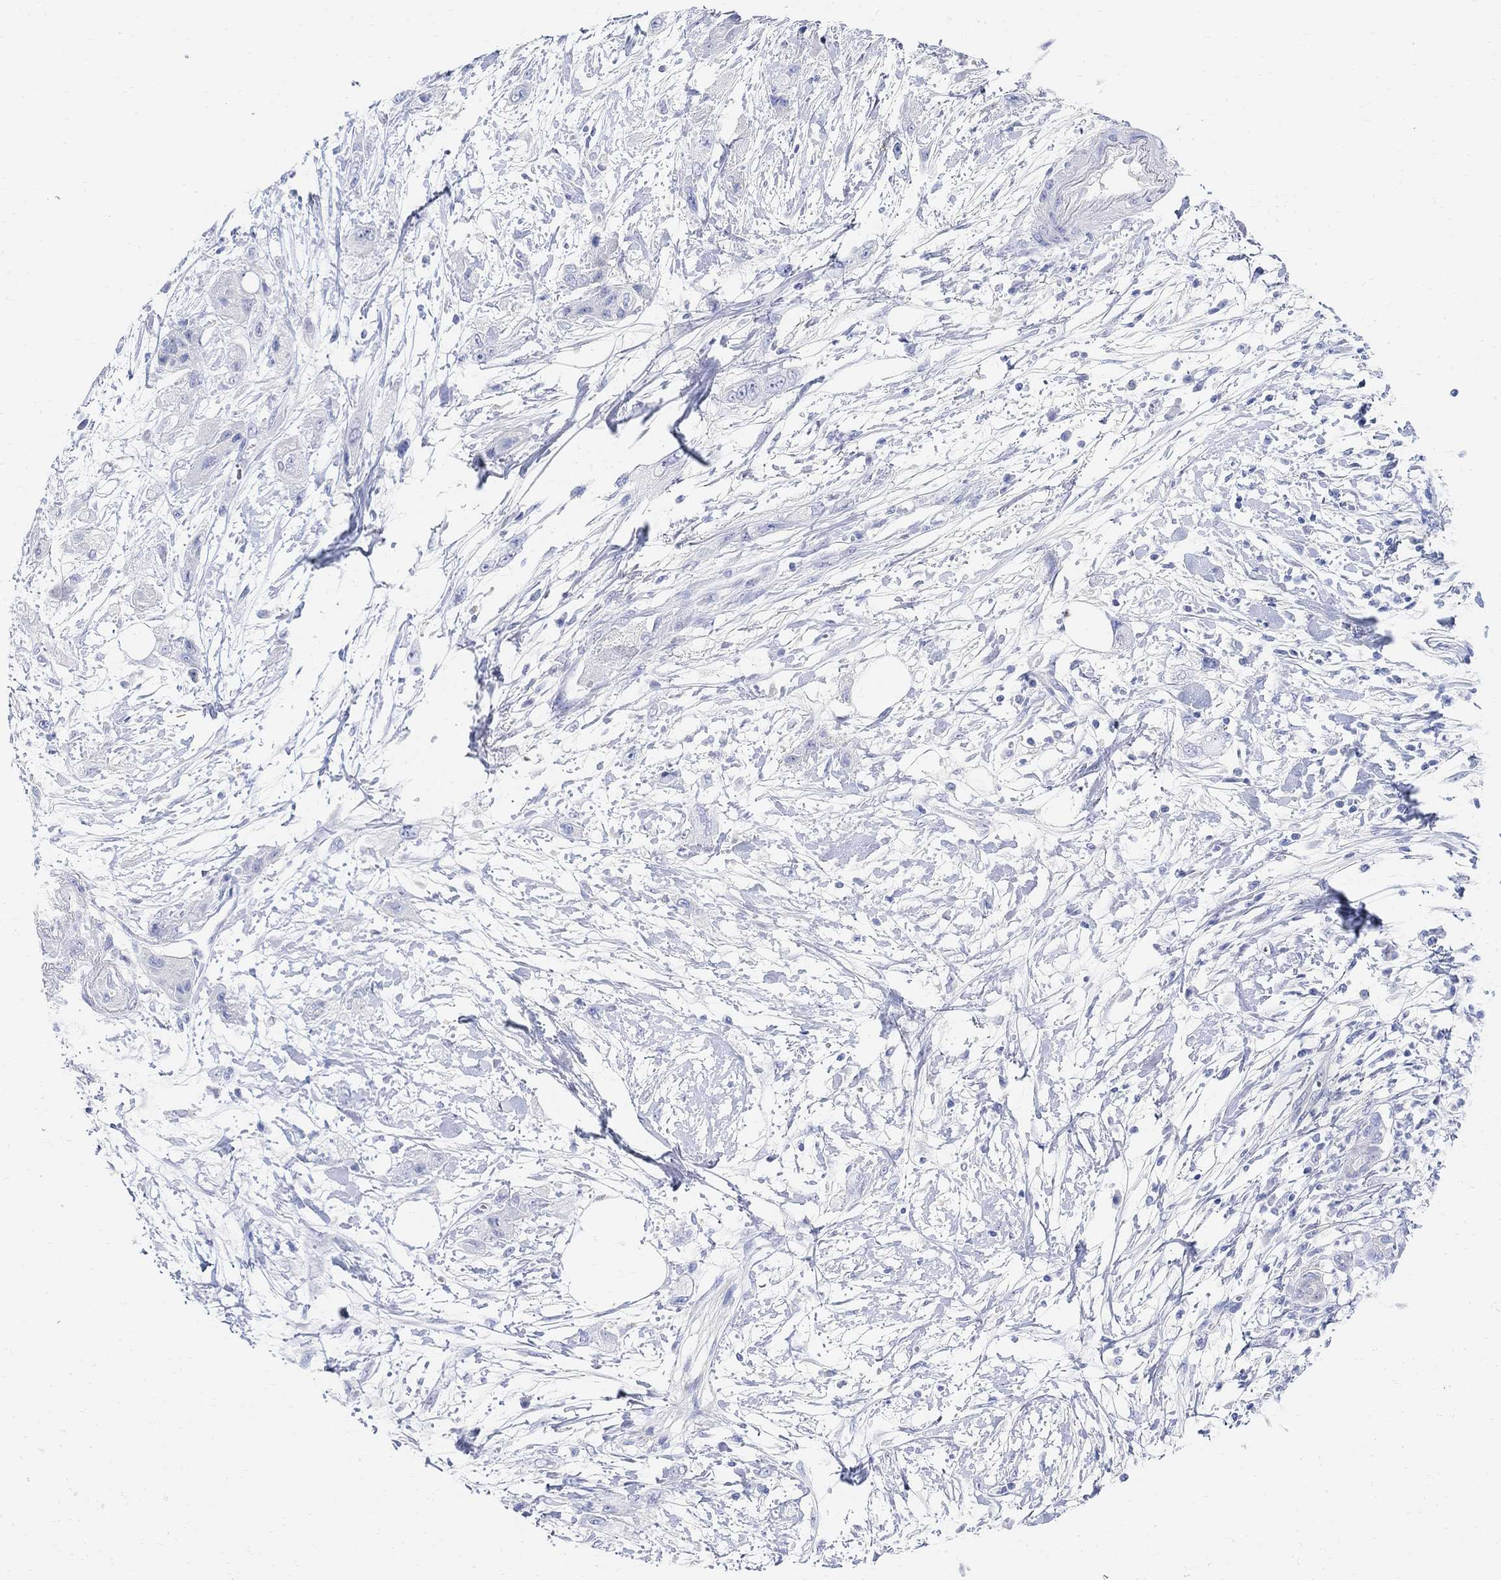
{"staining": {"intensity": "negative", "quantity": "none", "location": "none"}, "tissue": "pancreatic cancer", "cell_type": "Tumor cells", "image_type": "cancer", "snomed": [{"axis": "morphology", "description": "Adenocarcinoma, NOS"}, {"axis": "topography", "description": "Pancreas"}], "caption": "The image displays no significant positivity in tumor cells of pancreatic cancer (adenocarcinoma).", "gene": "RETNLB", "patient": {"sex": "male", "age": 72}}